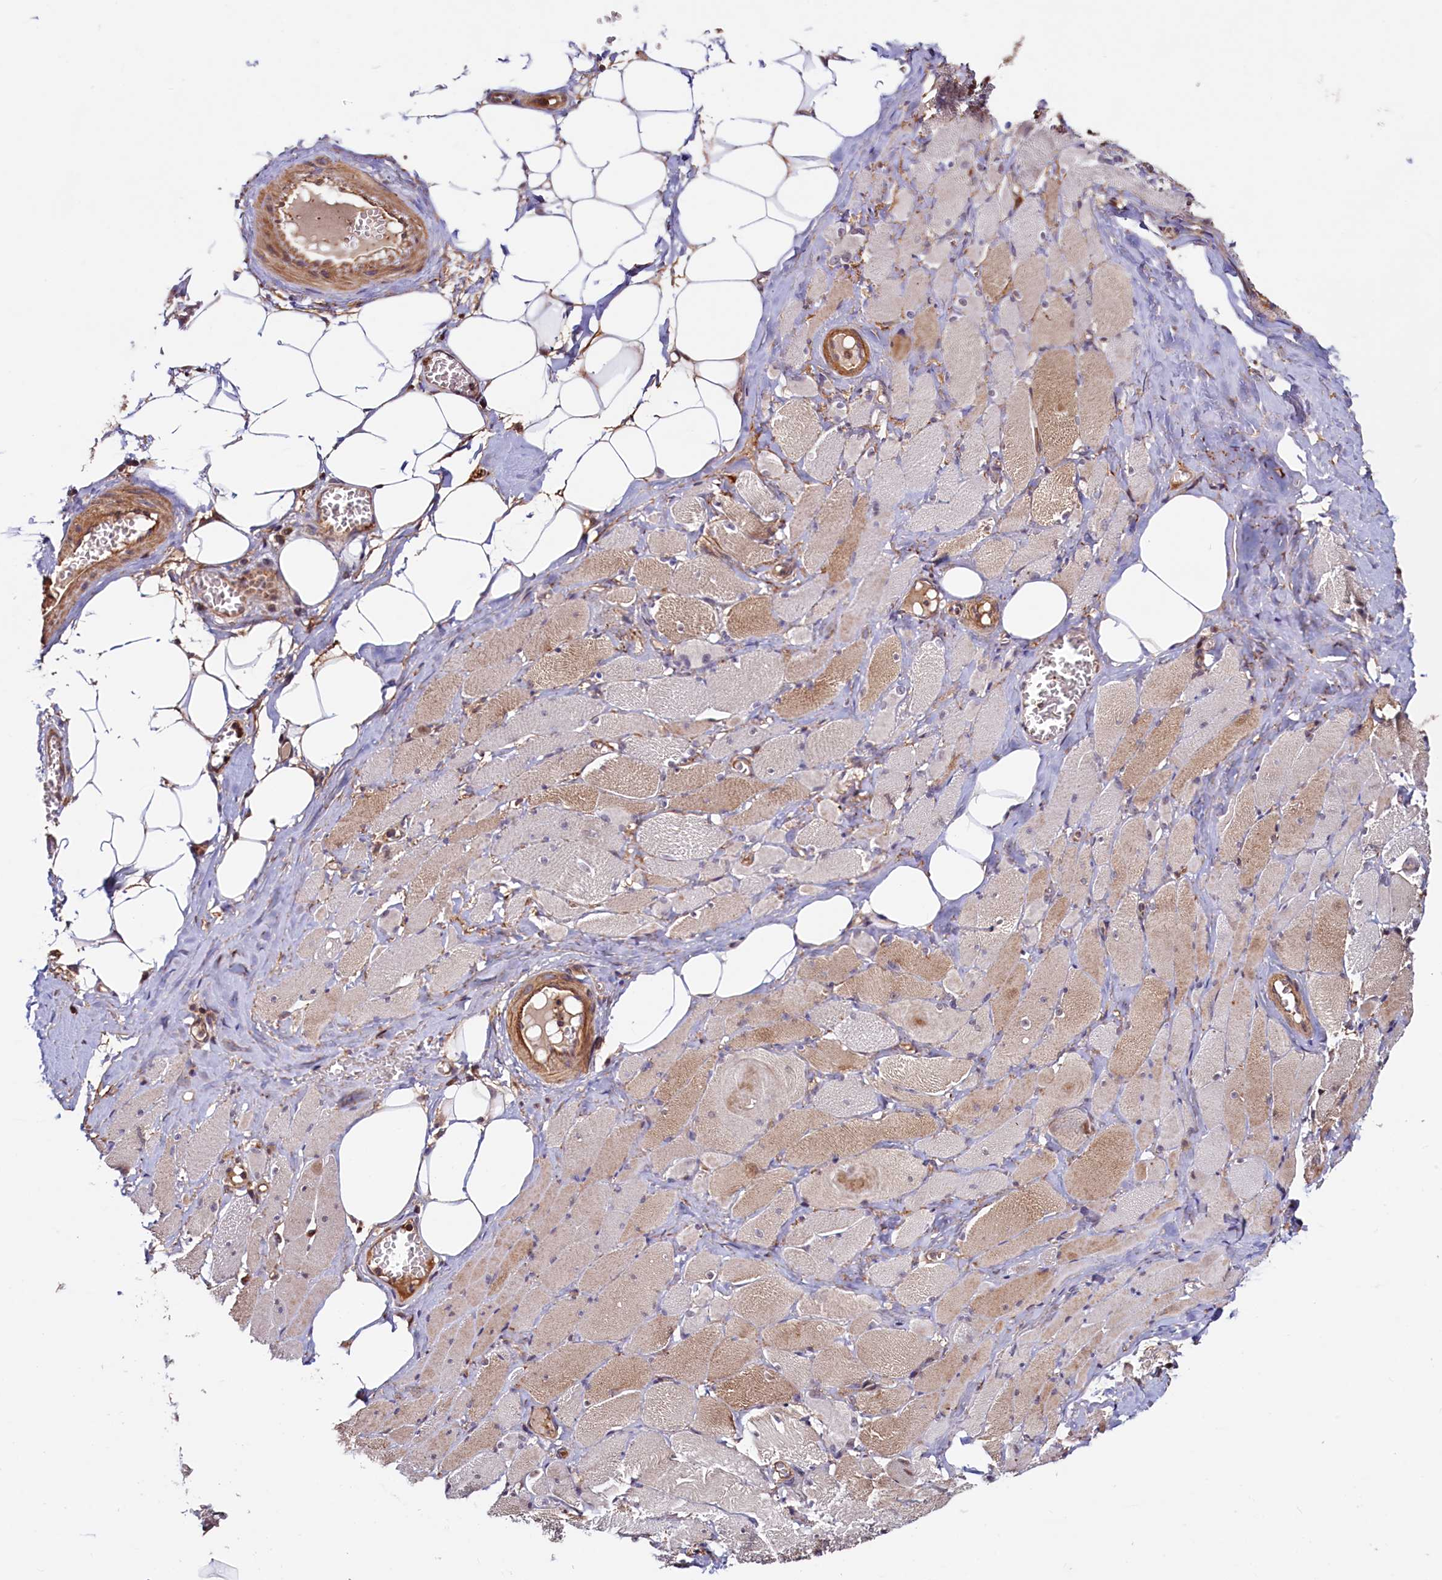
{"staining": {"intensity": "strong", "quantity": "25%-75%", "location": "cytoplasmic/membranous"}, "tissue": "skeletal muscle", "cell_type": "Myocytes", "image_type": "normal", "snomed": [{"axis": "morphology", "description": "Normal tissue, NOS"}, {"axis": "morphology", "description": "Basal cell carcinoma"}, {"axis": "topography", "description": "Skeletal muscle"}], "caption": "Strong cytoplasmic/membranous protein expression is appreciated in approximately 25%-75% of myocytes in skeletal muscle. The protein of interest is stained brown, and the nuclei are stained in blue (DAB IHC with brightfield microscopy, high magnification).", "gene": "DUOXA1", "patient": {"sex": "female", "age": 64}}